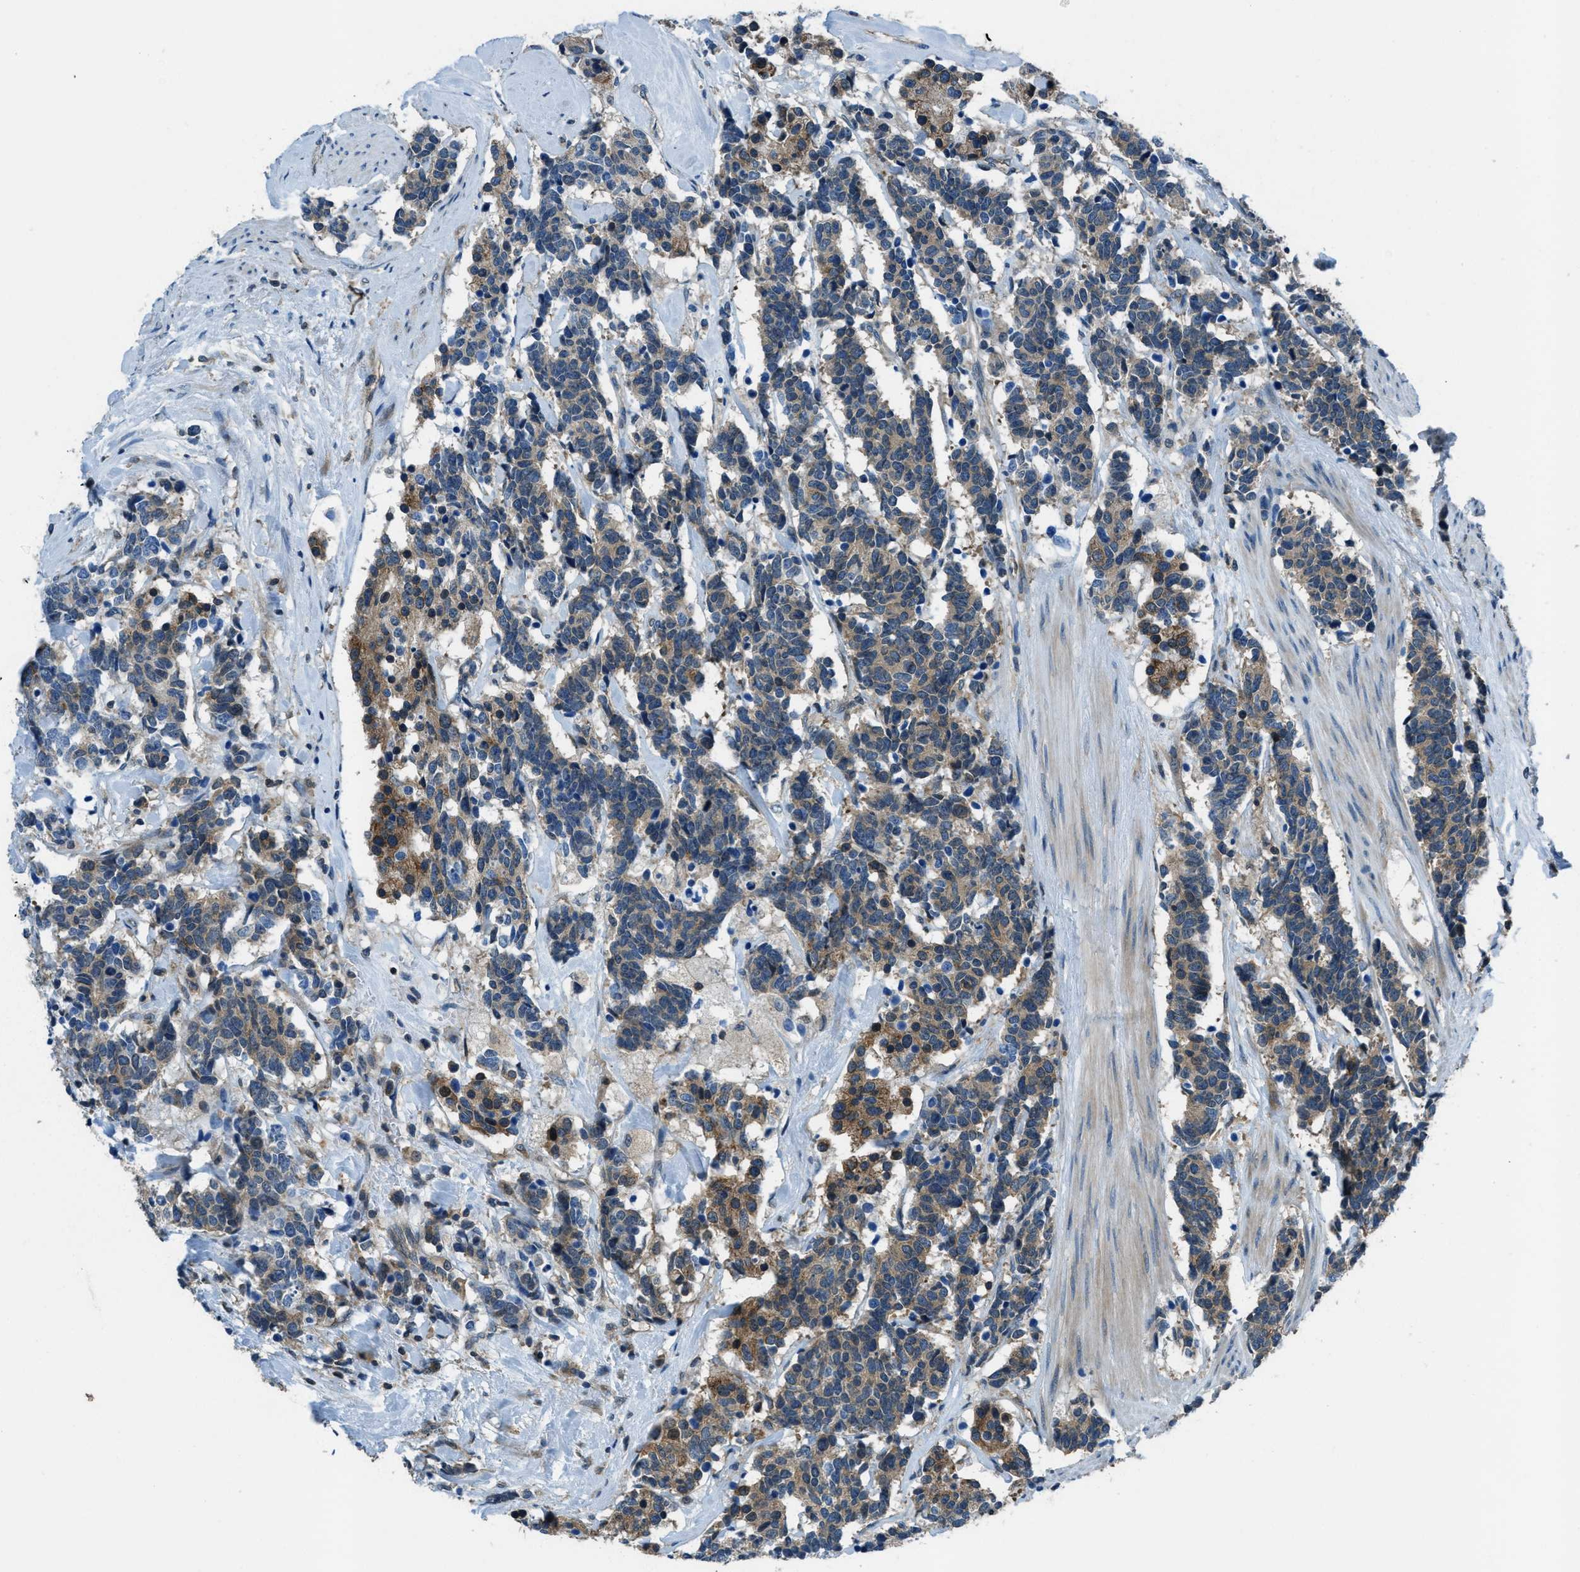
{"staining": {"intensity": "weak", "quantity": "25%-75%", "location": "cytoplasmic/membranous"}, "tissue": "carcinoid", "cell_type": "Tumor cells", "image_type": "cancer", "snomed": [{"axis": "morphology", "description": "Carcinoma, NOS"}, {"axis": "morphology", "description": "Carcinoid, malignant, NOS"}, {"axis": "topography", "description": "Urinary bladder"}], "caption": "A brown stain shows weak cytoplasmic/membranous expression of a protein in carcinoid (malignant) tumor cells.", "gene": "ARFGAP2", "patient": {"sex": "male", "age": 57}}